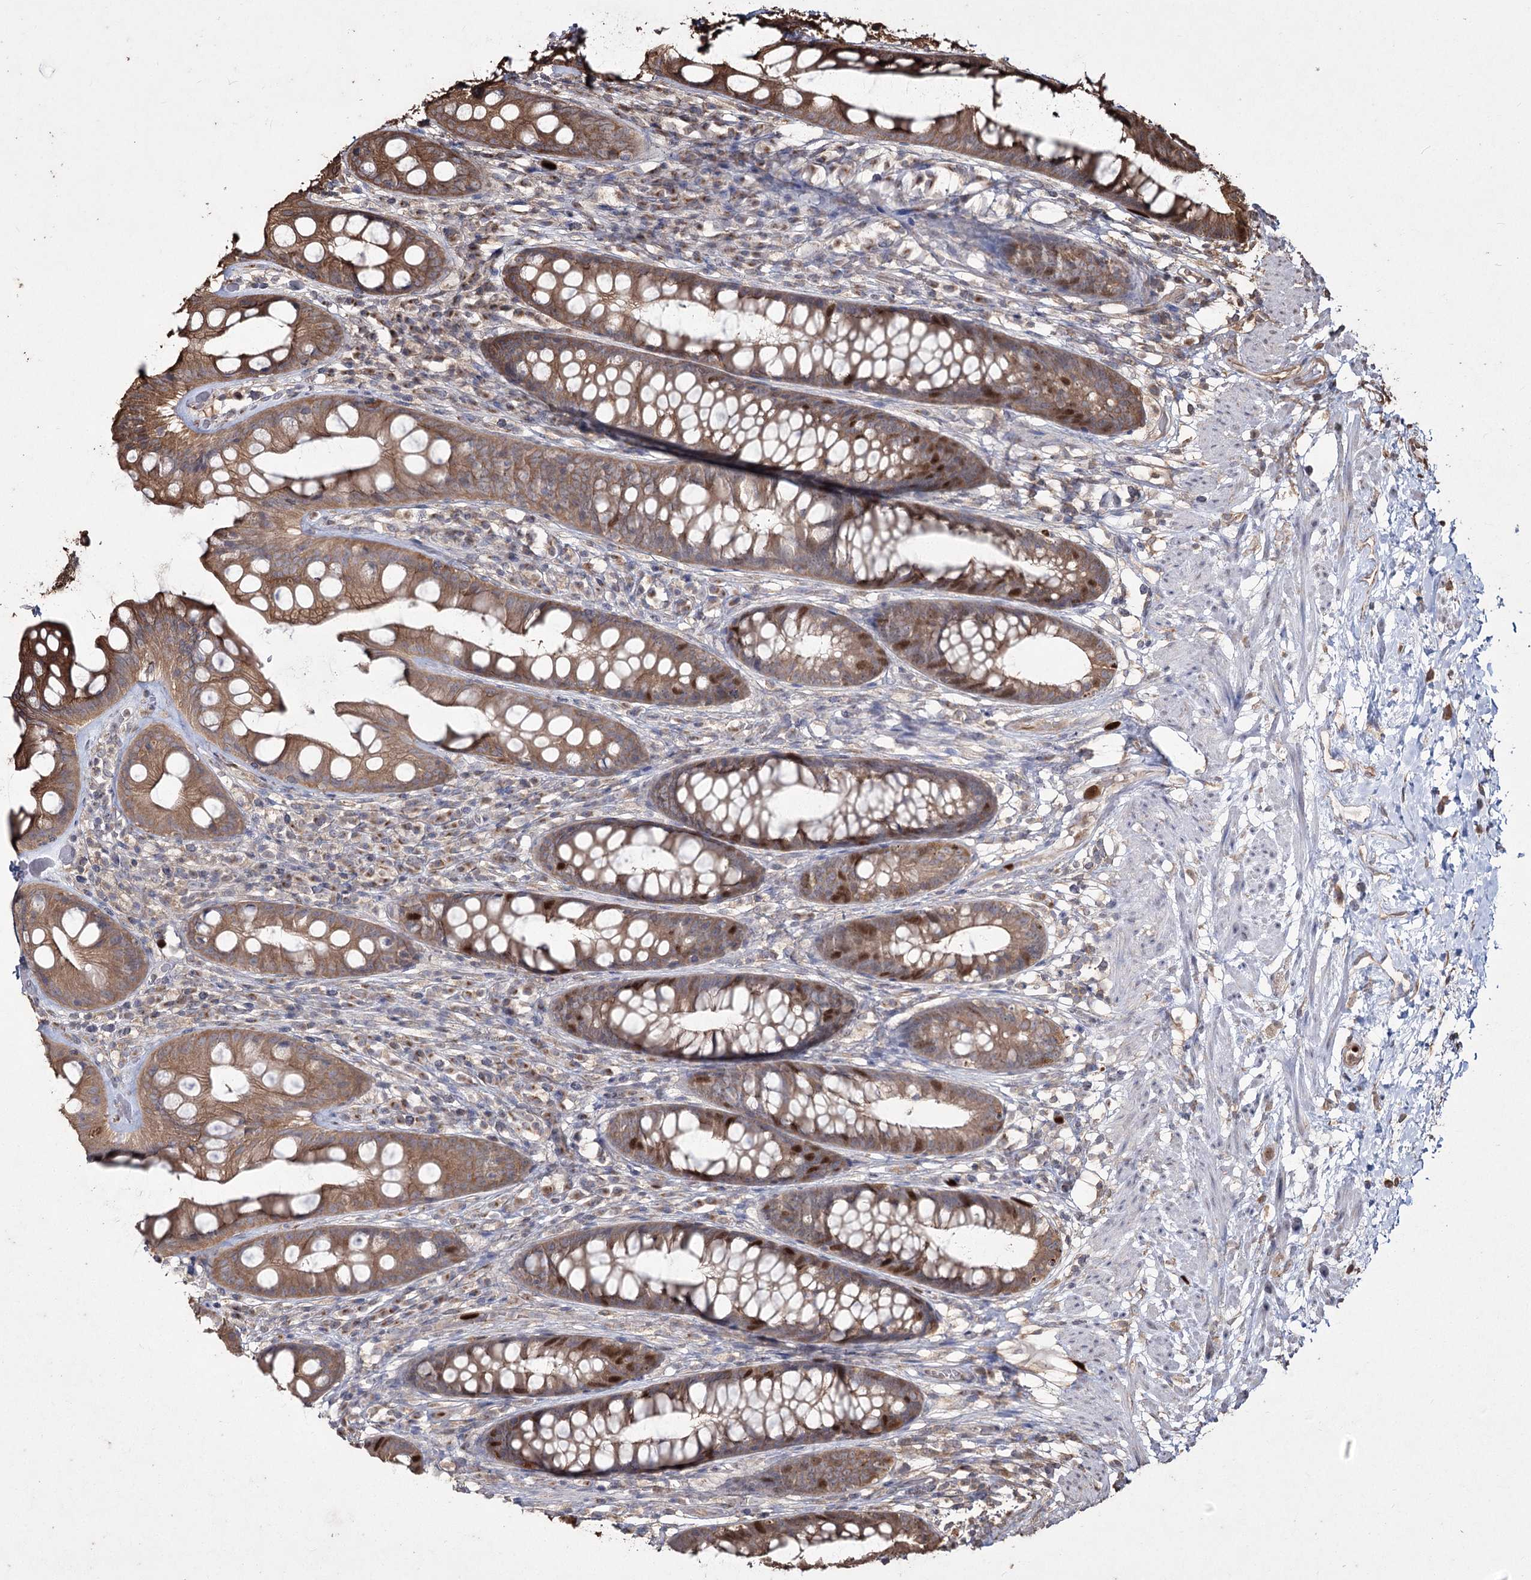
{"staining": {"intensity": "moderate", "quantity": ">75%", "location": "cytoplasmic/membranous,nuclear"}, "tissue": "rectum", "cell_type": "Glandular cells", "image_type": "normal", "snomed": [{"axis": "morphology", "description": "Normal tissue, NOS"}, {"axis": "topography", "description": "Rectum"}], "caption": "Protein staining displays moderate cytoplasmic/membranous,nuclear expression in approximately >75% of glandular cells in normal rectum. Nuclei are stained in blue.", "gene": "PRC1", "patient": {"sex": "male", "age": 74}}